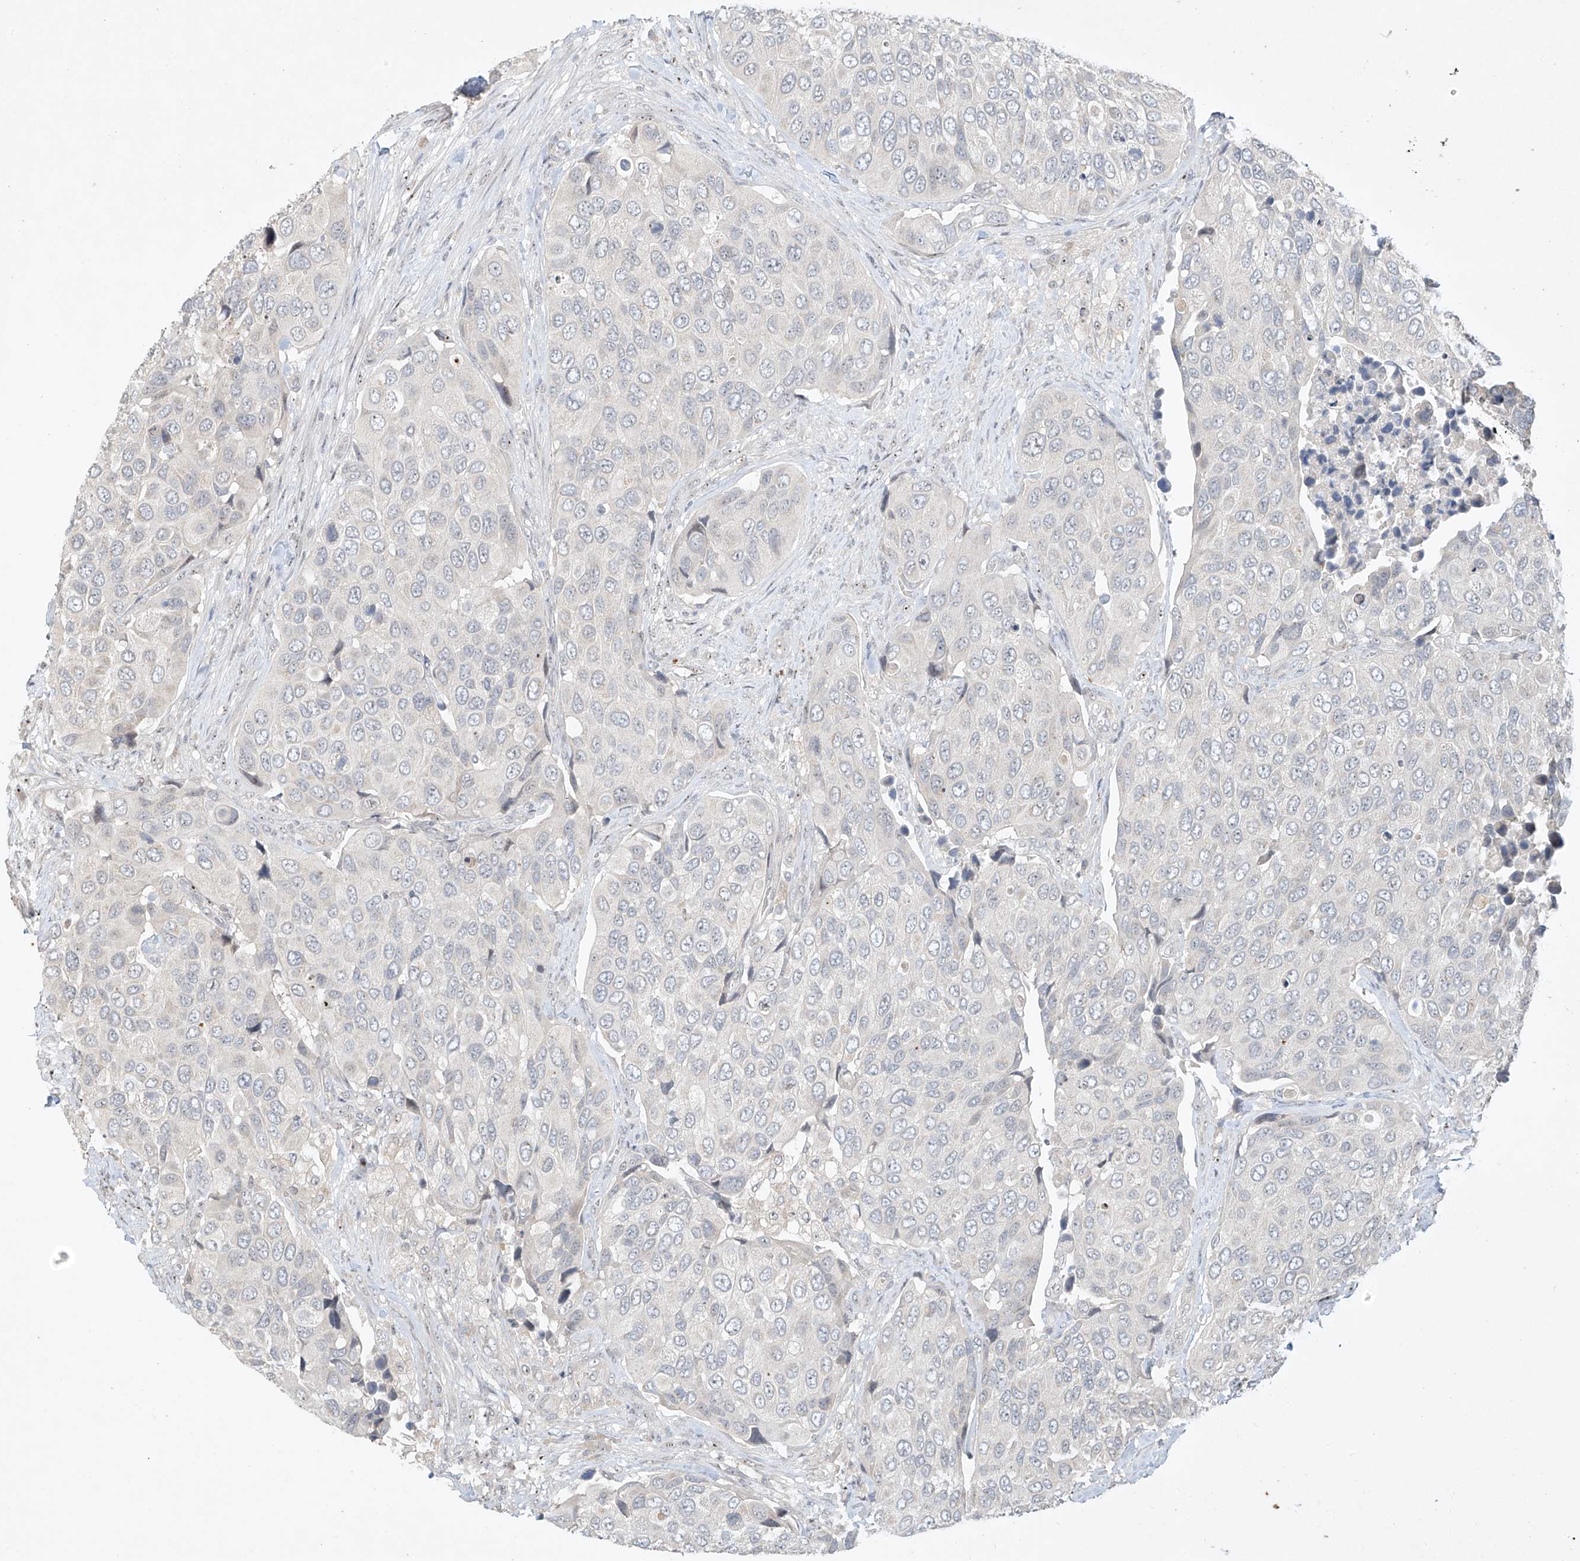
{"staining": {"intensity": "negative", "quantity": "none", "location": "none"}, "tissue": "urothelial cancer", "cell_type": "Tumor cells", "image_type": "cancer", "snomed": [{"axis": "morphology", "description": "Urothelial carcinoma, High grade"}, {"axis": "topography", "description": "Urinary bladder"}], "caption": "High magnification brightfield microscopy of urothelial cancer stained with DAB (brown) and counterstained with hematoxylin (blue): tumor cells show no significant positivity.", "gene": "TASP1", "patient": {"sex": "male", "age": 74}}